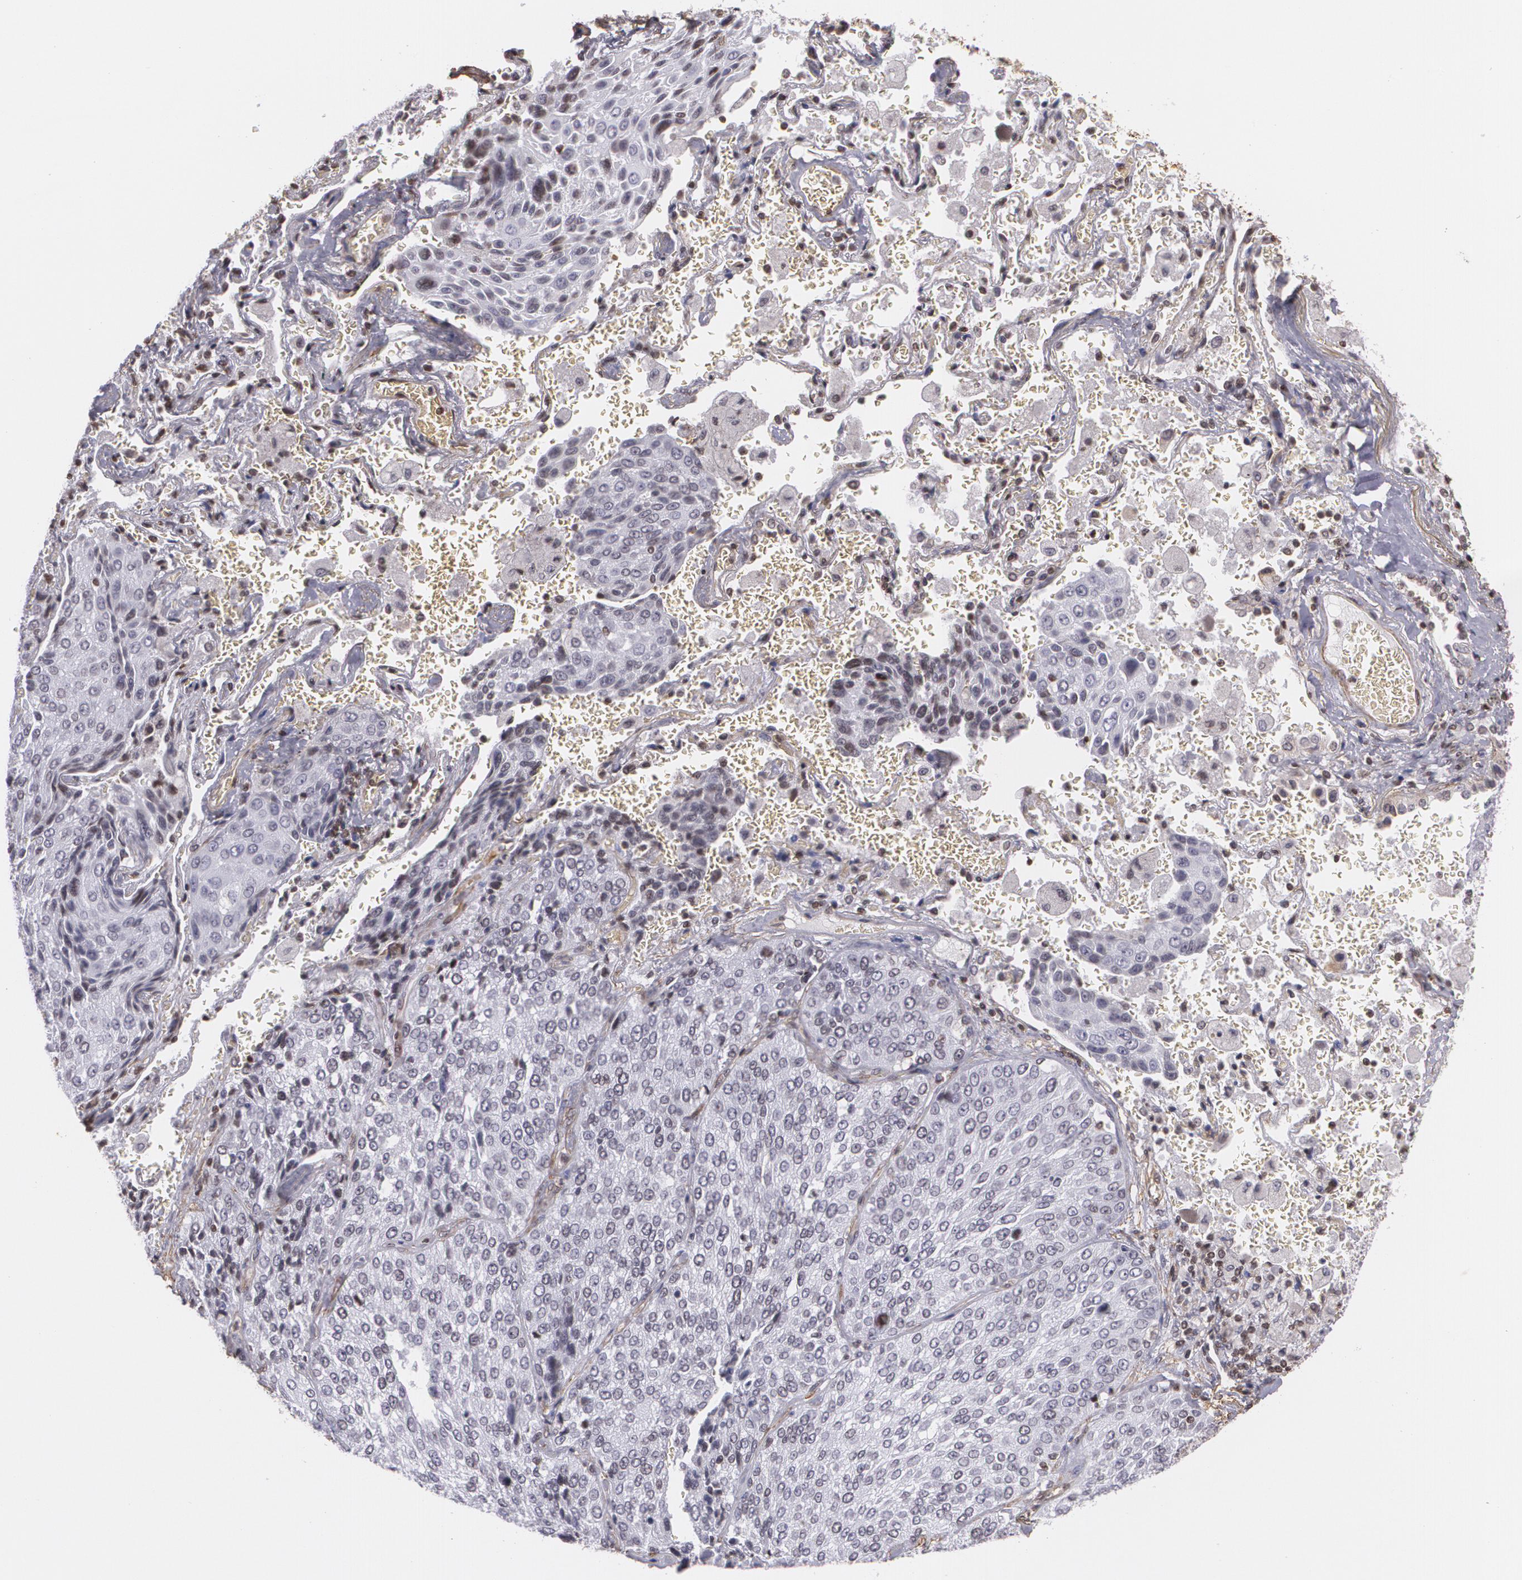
{"staining": {"intensity": "negative", "quantity": "none", "location": "none"}, "tissue": "lung cancer", "cell_type": "Tumor cells", "image_type": "cancer", "snomed": [{"axis": "morphology", "description": "Squamous cell carcinoma, NOS"}, {"axis": "topography", "description": "Lung"}], "caption": "DAB immunohistochemical staining of human squamous cell carcinoma (lung) demonstrates no significant expression in tumor cells.", "gene": "VAMP1", "patient": {"sex": "male", "age": 54}}